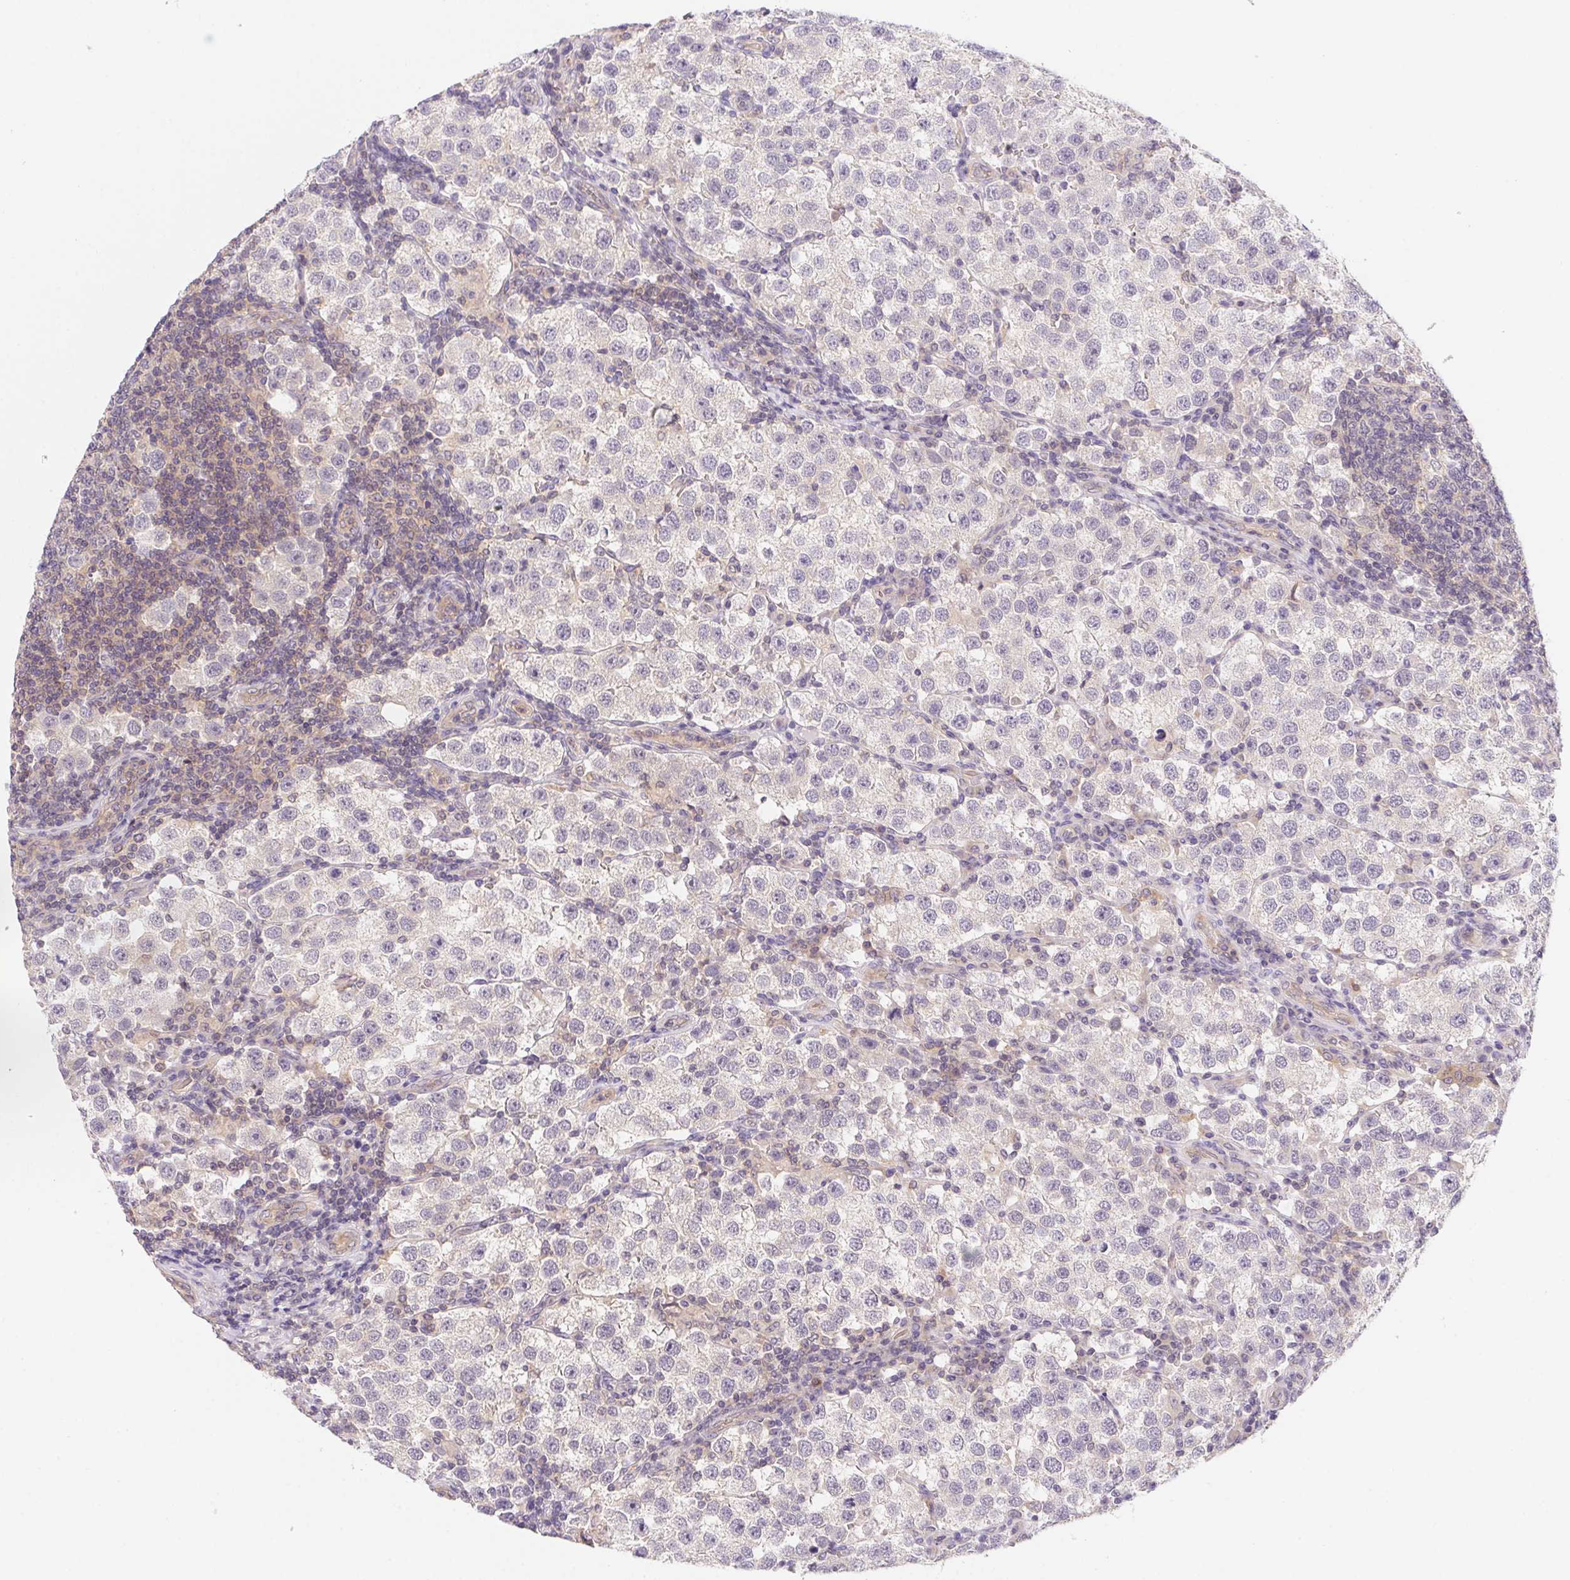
{"staining": {"intensity": "negative", "quantity": "none", "location": "none"}, "tissue": "testis cancer", "cell_type": "Tumor cells", "image_type": "cancer", "snomed": [{"axis": "morphology", "description": "Seminoma, NOS"}, {"axis": "topography", "description": "Testis"}], "caption": "Human testis cancer stained for a protein using immunohistochemistry demonstrates no staining in tumor cells.", "gene": "PRKAA1", "patient": {"sex": "male", "age": 37}}